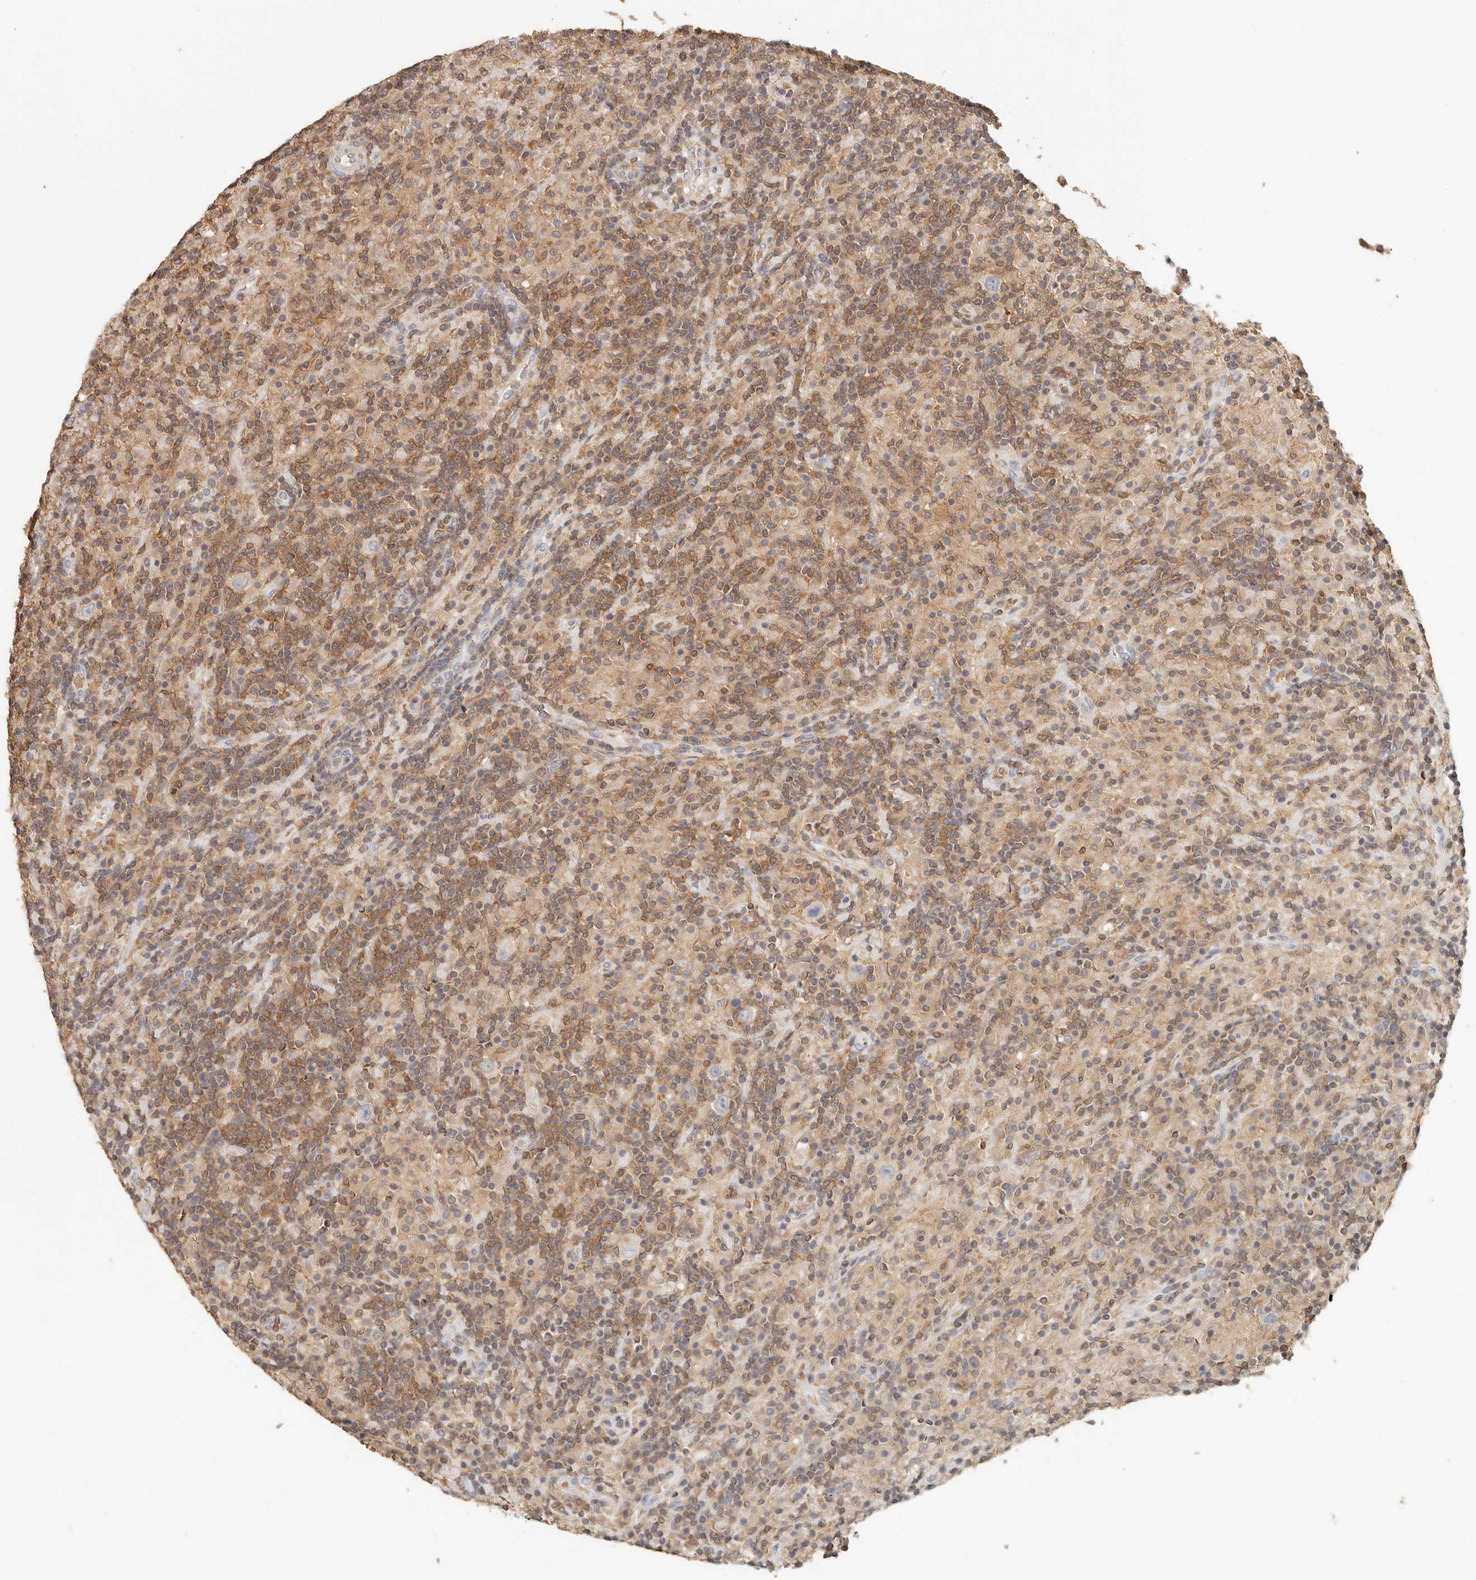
{"staining": {"intensity": "negative", "quantity": "none", "location": "none"}, "tissue": "lymphoma", "cell_type": "Tumor cells", "image_type": "cancer", "snomed": [{"axis": "morphology", "description": "Hodgkin's disease, NOS"}, {"axis": "topography", "description": "Lymph node"}], "caption": "IHC histopathology image of human Hodgkin's disease stained for a protein (brown), which reveals no expression in tumor cells. (DAB (3,3'-diaminobenzidine) immunohistochemistry (IHC) with hematoxylin counter stain).", "gene": "CSK", "patient": {"sex": "male", "age": 70}}